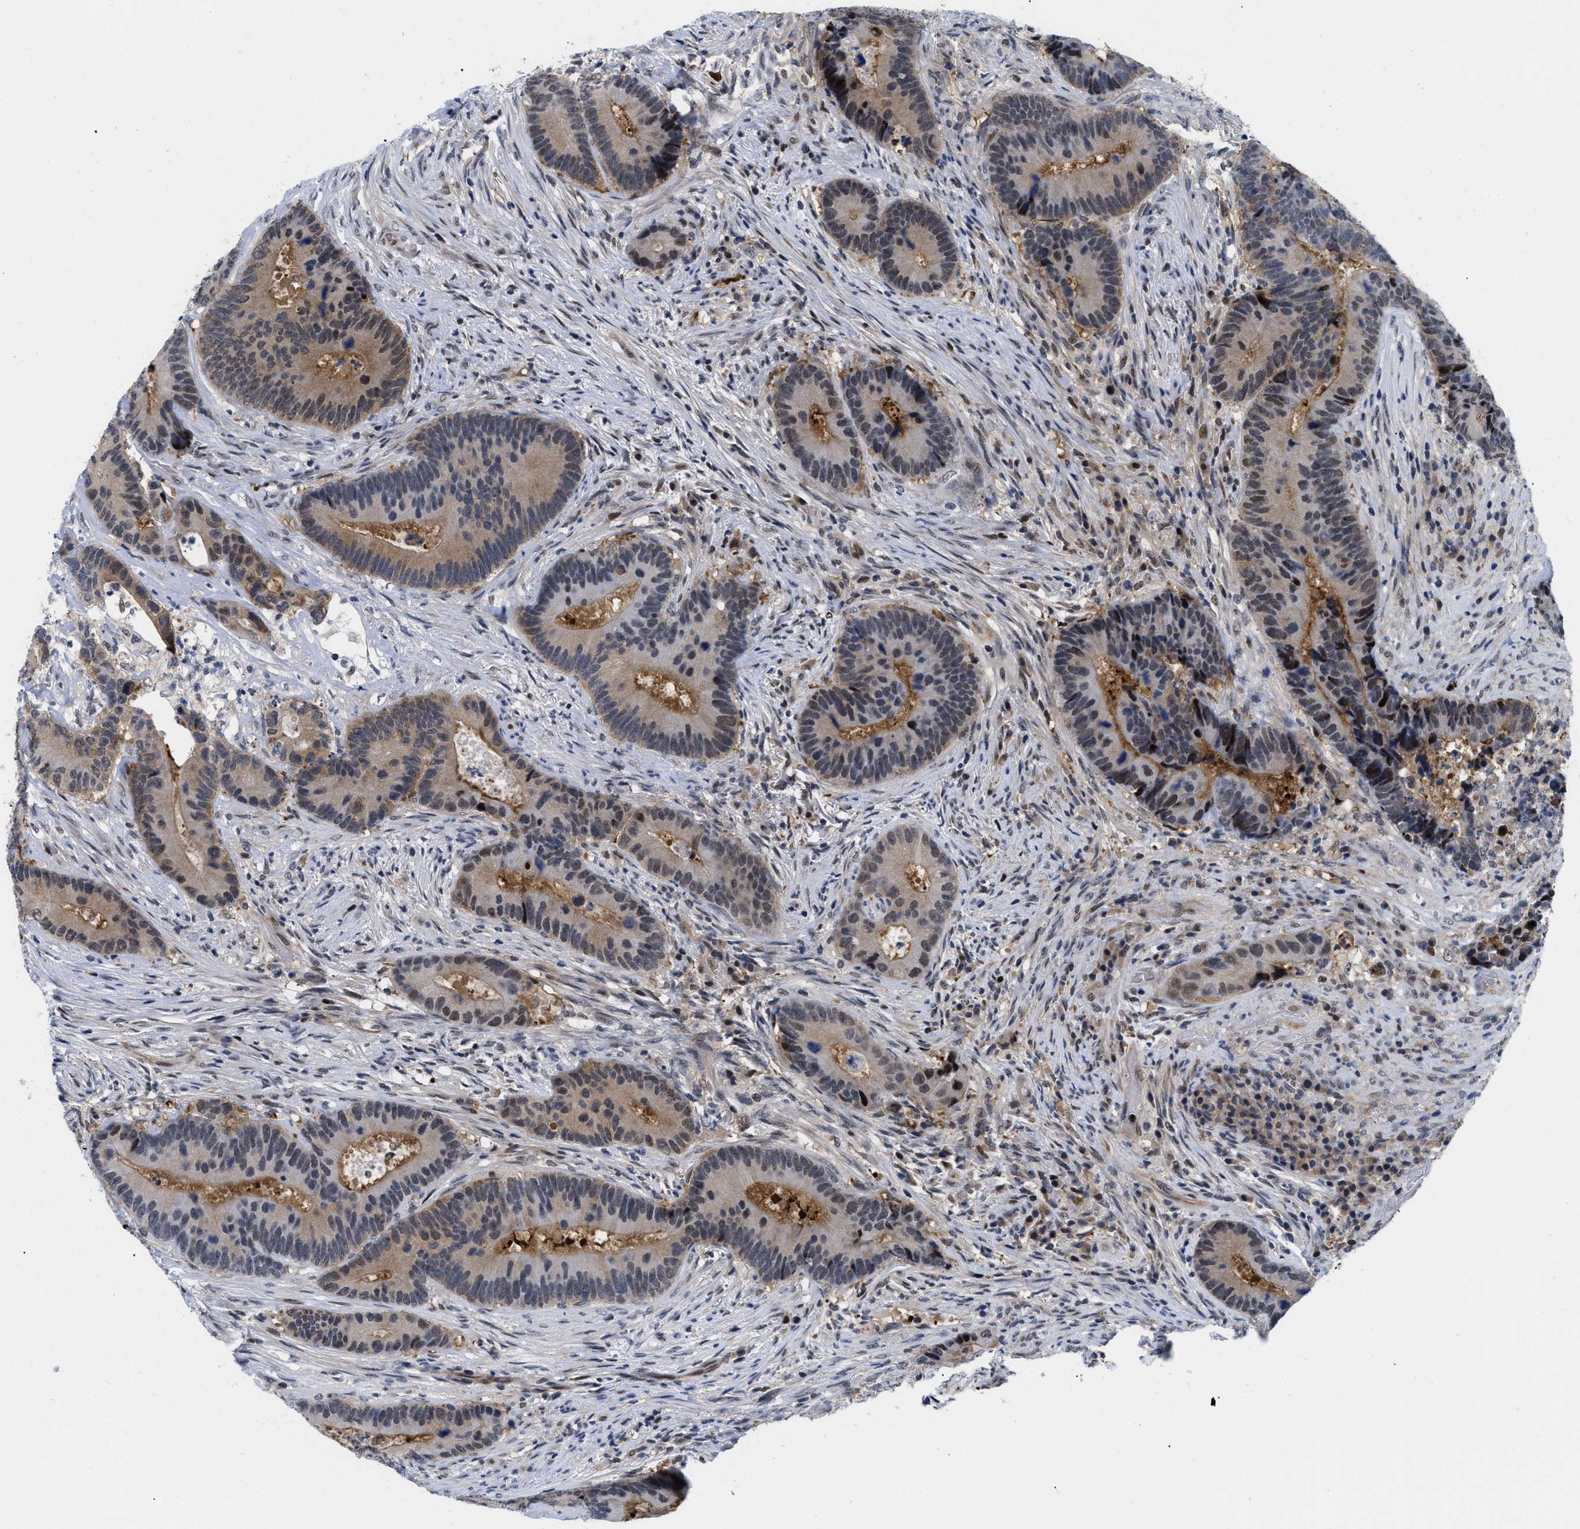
{"staining": {"intensity": "moderate", "quantity": "25%-75%", "location": "cytoplasmic/membranous,nuclear"}, "tissue": "colorectal cancer", "cell_type": "Tumor cells", "image_type": "cancer", "snomed": [{"axis": "morphology", "description": "Adenocarcinoma, NOS"}, {"axis": "topography", "description": "Rectum"}], "caption": "Colorectal cancer (adenocarcinoma) stained with a protein marker exhibits moderate staining in tumor cells.", "gene": "SLC29A2", "patient": {"sex": "female", "age": 89}}